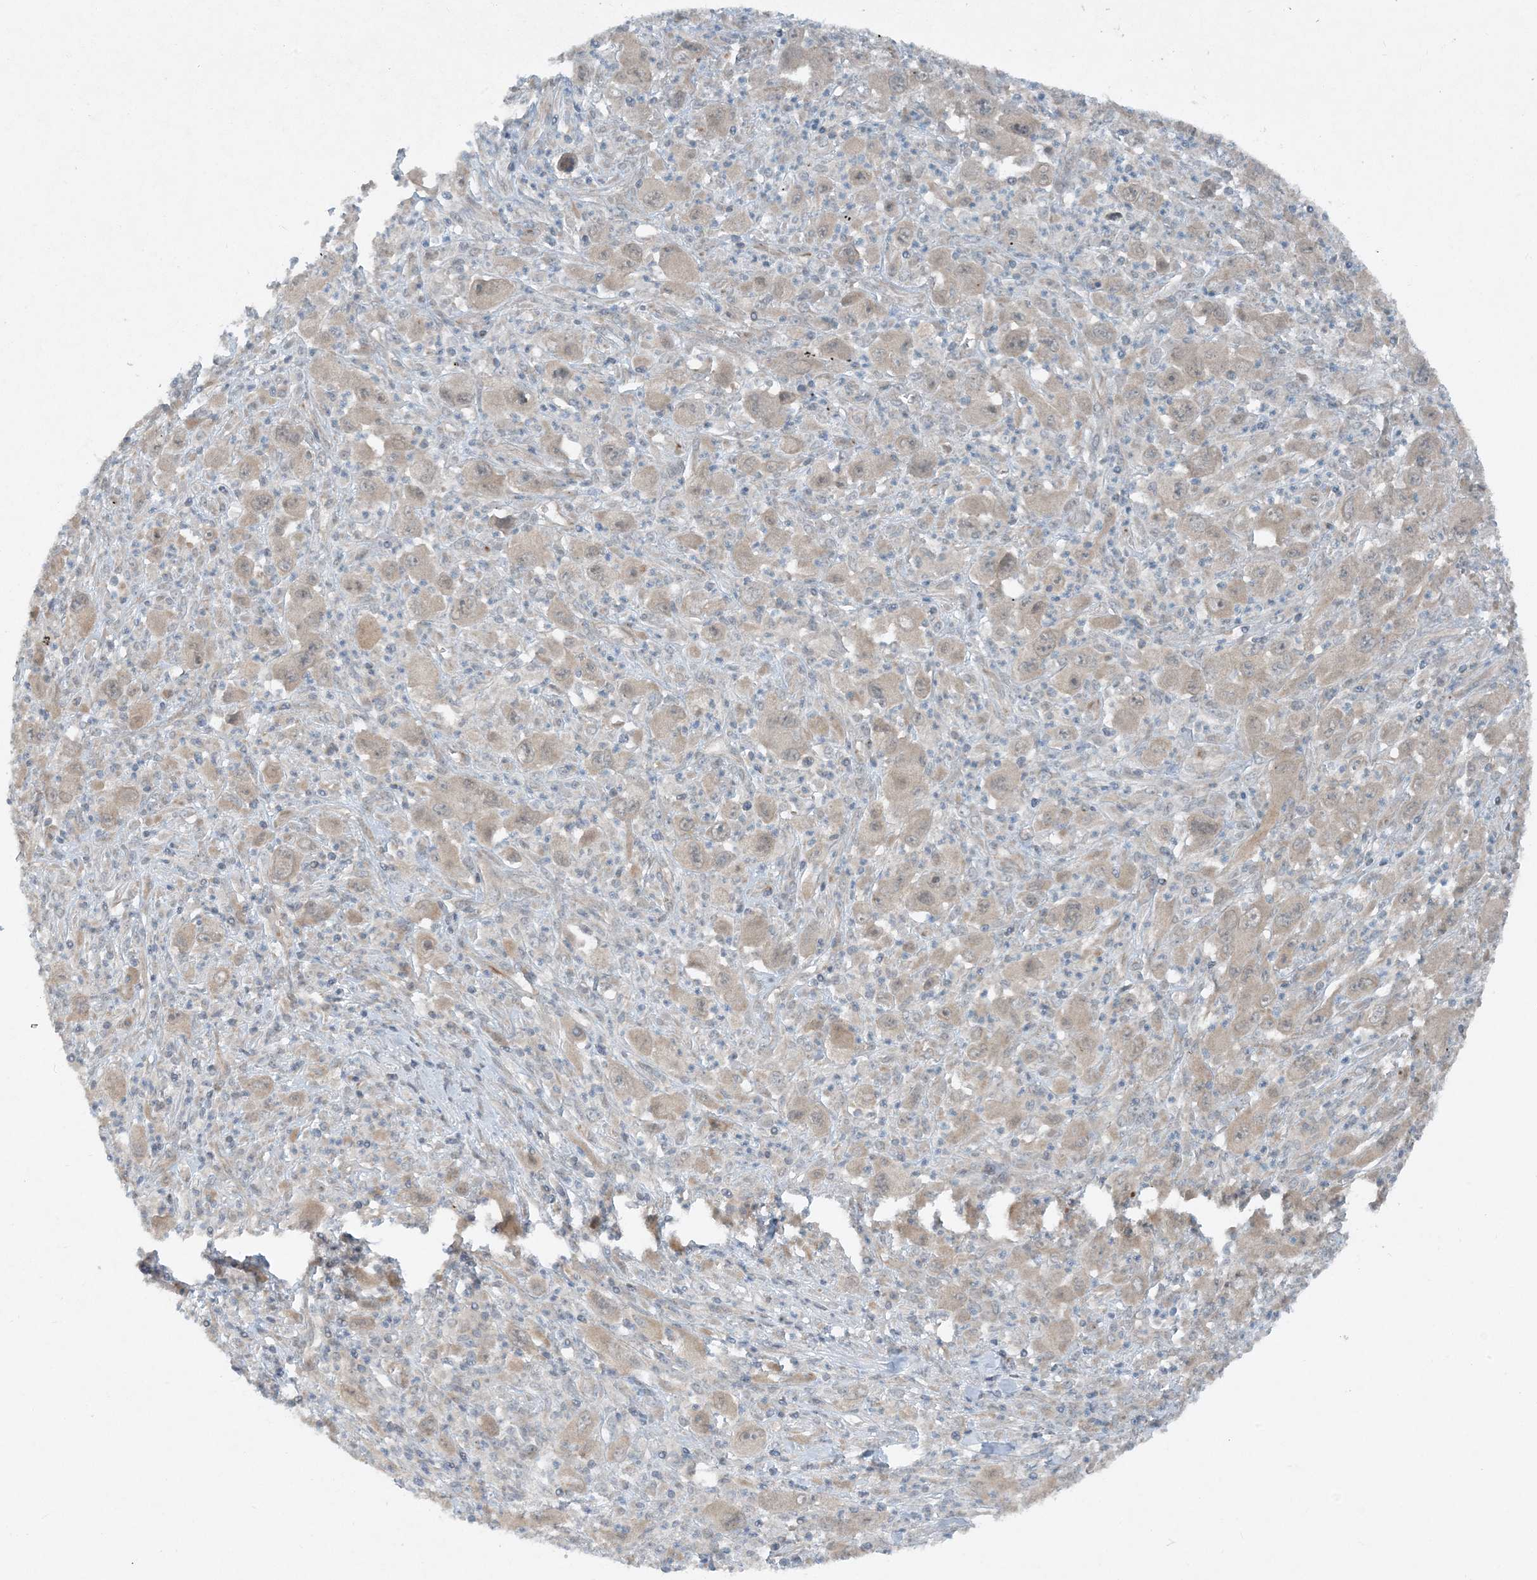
{"staining": {"intensity": "moderate", "quantity": "25%-75%", "location": "cytoplasmic/membranous"}, "tissue": "melanoma", "cell_type": "Tumor cells", "image_type": "cancer", "snomed": [{"axis": "morphology", "description": "Malignant melanoma, Metastatic site"}, {"axis": "topography", "description": "Skin"}], "caption": "Tumor cells show medium levels of moderate cytoplasmic/membranous expression in about 25%-75% of cells in melanoma.", "gene": "MITD1", "patient": {"sex": "female", "age": 56}}